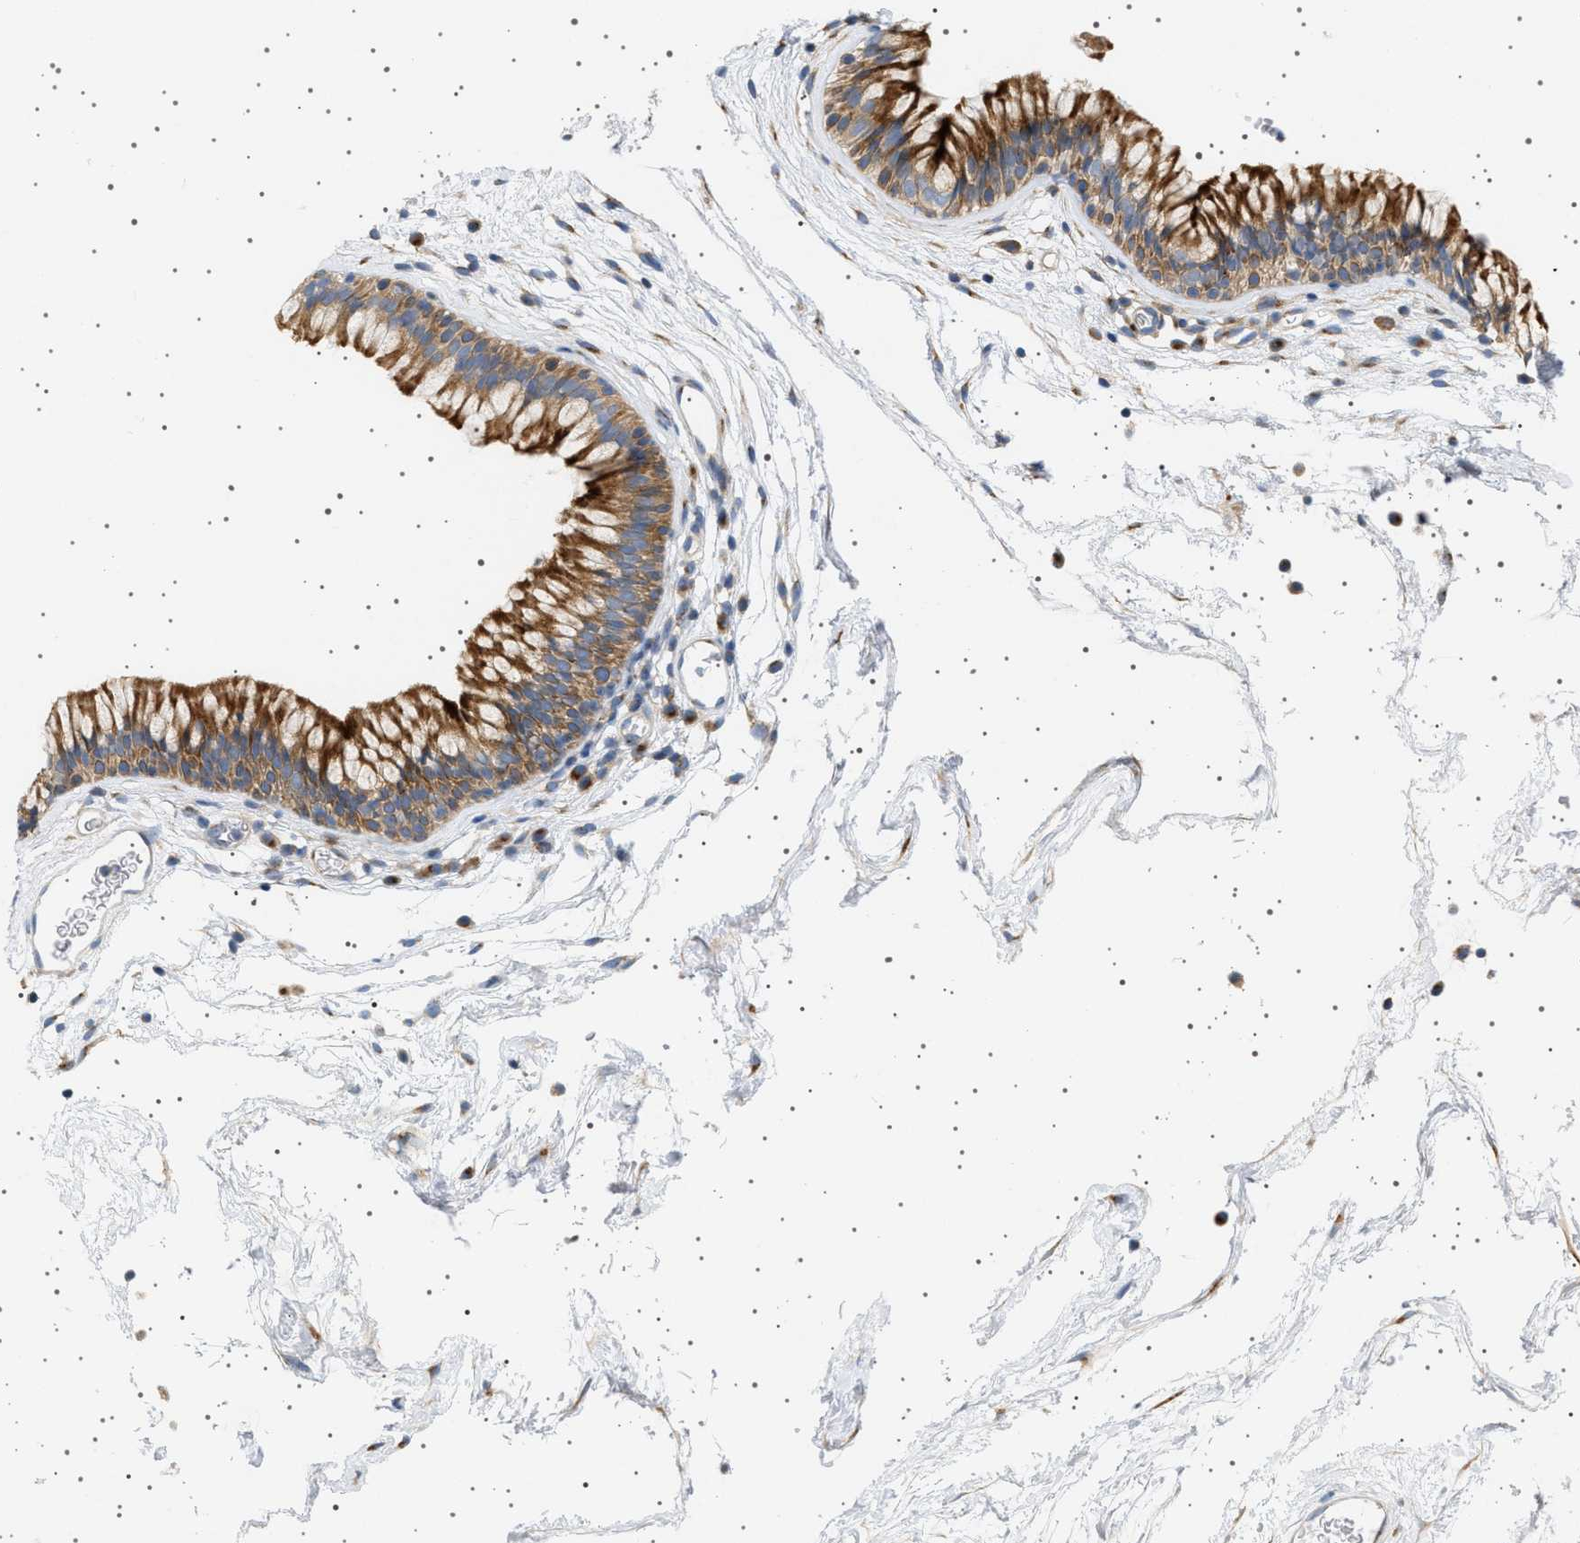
{"staining": {"intensity": "strong", "quantity": "25%-75%", "location": "cytoplasmic/membranous"}, "tissue": "nasopharynx", "cell_type": "Respiratory epithelial cells", "image_type": "normal", "snomed": [{"axis": "morphology", "description": "Normal tissue, NOS"}, {"axis": "morphology", "description": "Inflammation, NOS"}, {"axis": "topography", "description": "Nasopharynx"}], "caption": "Immunohistochemistry micrograph of unremarkable human nasopharynx stained for a protein (brown), which shows high levels of strong cytoplasmic/membranous staining in approximately 25%-75% of respiratory epithelial cells.", "gene": "ADCY10", "patient": {"sex": "male", "age": 48}}